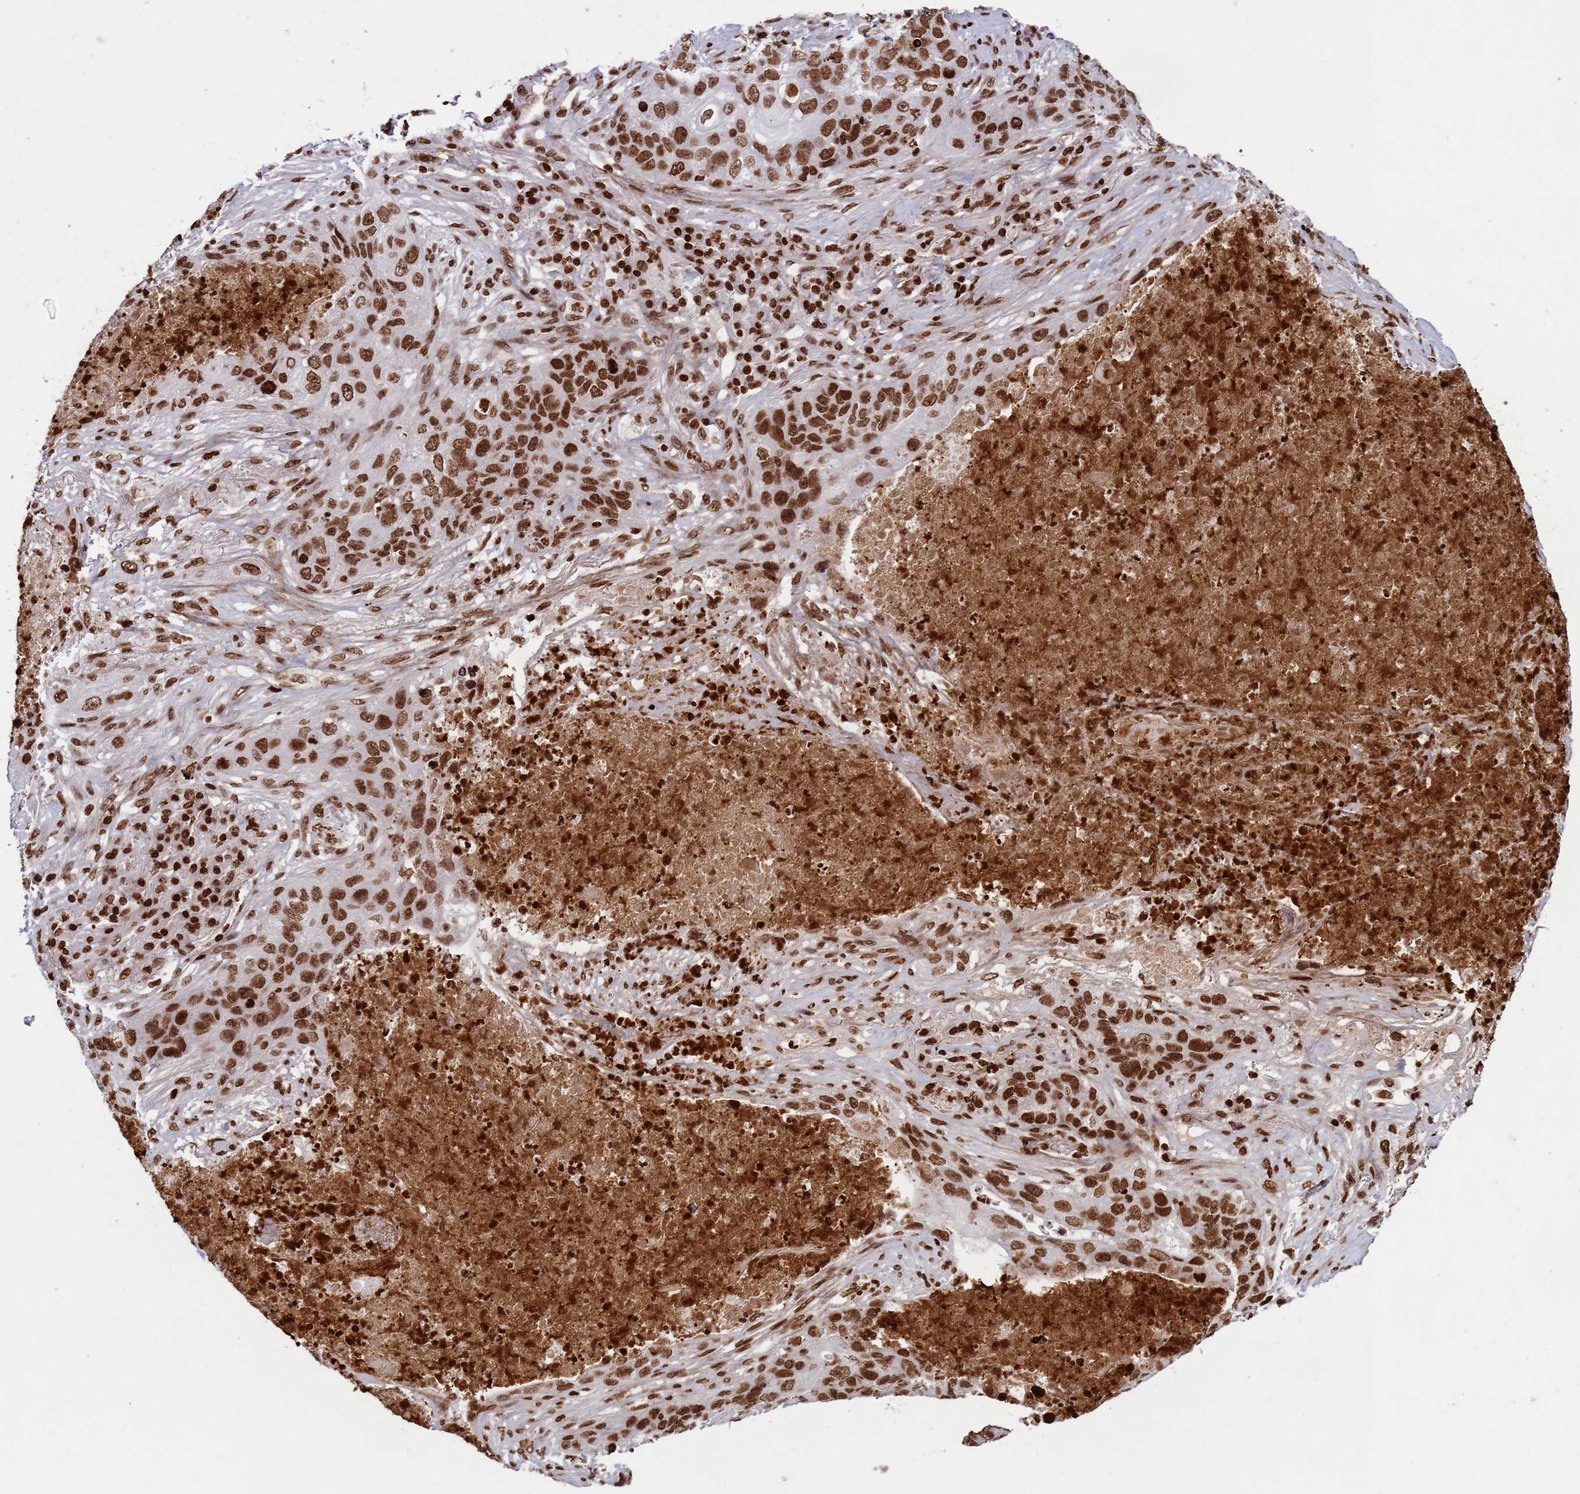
{"staining": {"intensity": "strong", "quantity": ">75%", "location": "nuclear"}, "tissue": "lung cancer", "cell_type": "Tumor cells", "image_type": "cancer", "snomed": [{"axis": "morphology", "description": "Squamous cell carcinoma, NOS"}, {"axis": "topography", "description": "Lung"}], "caption": "An IHC photomicrograph of neoplastic tissue is shown. Protein staining in brown highlights strong nuclear positivity in lung cancer within tumor cells.", "gene": "H3-3B", "patient": {"sex": "female", "age": 63}}